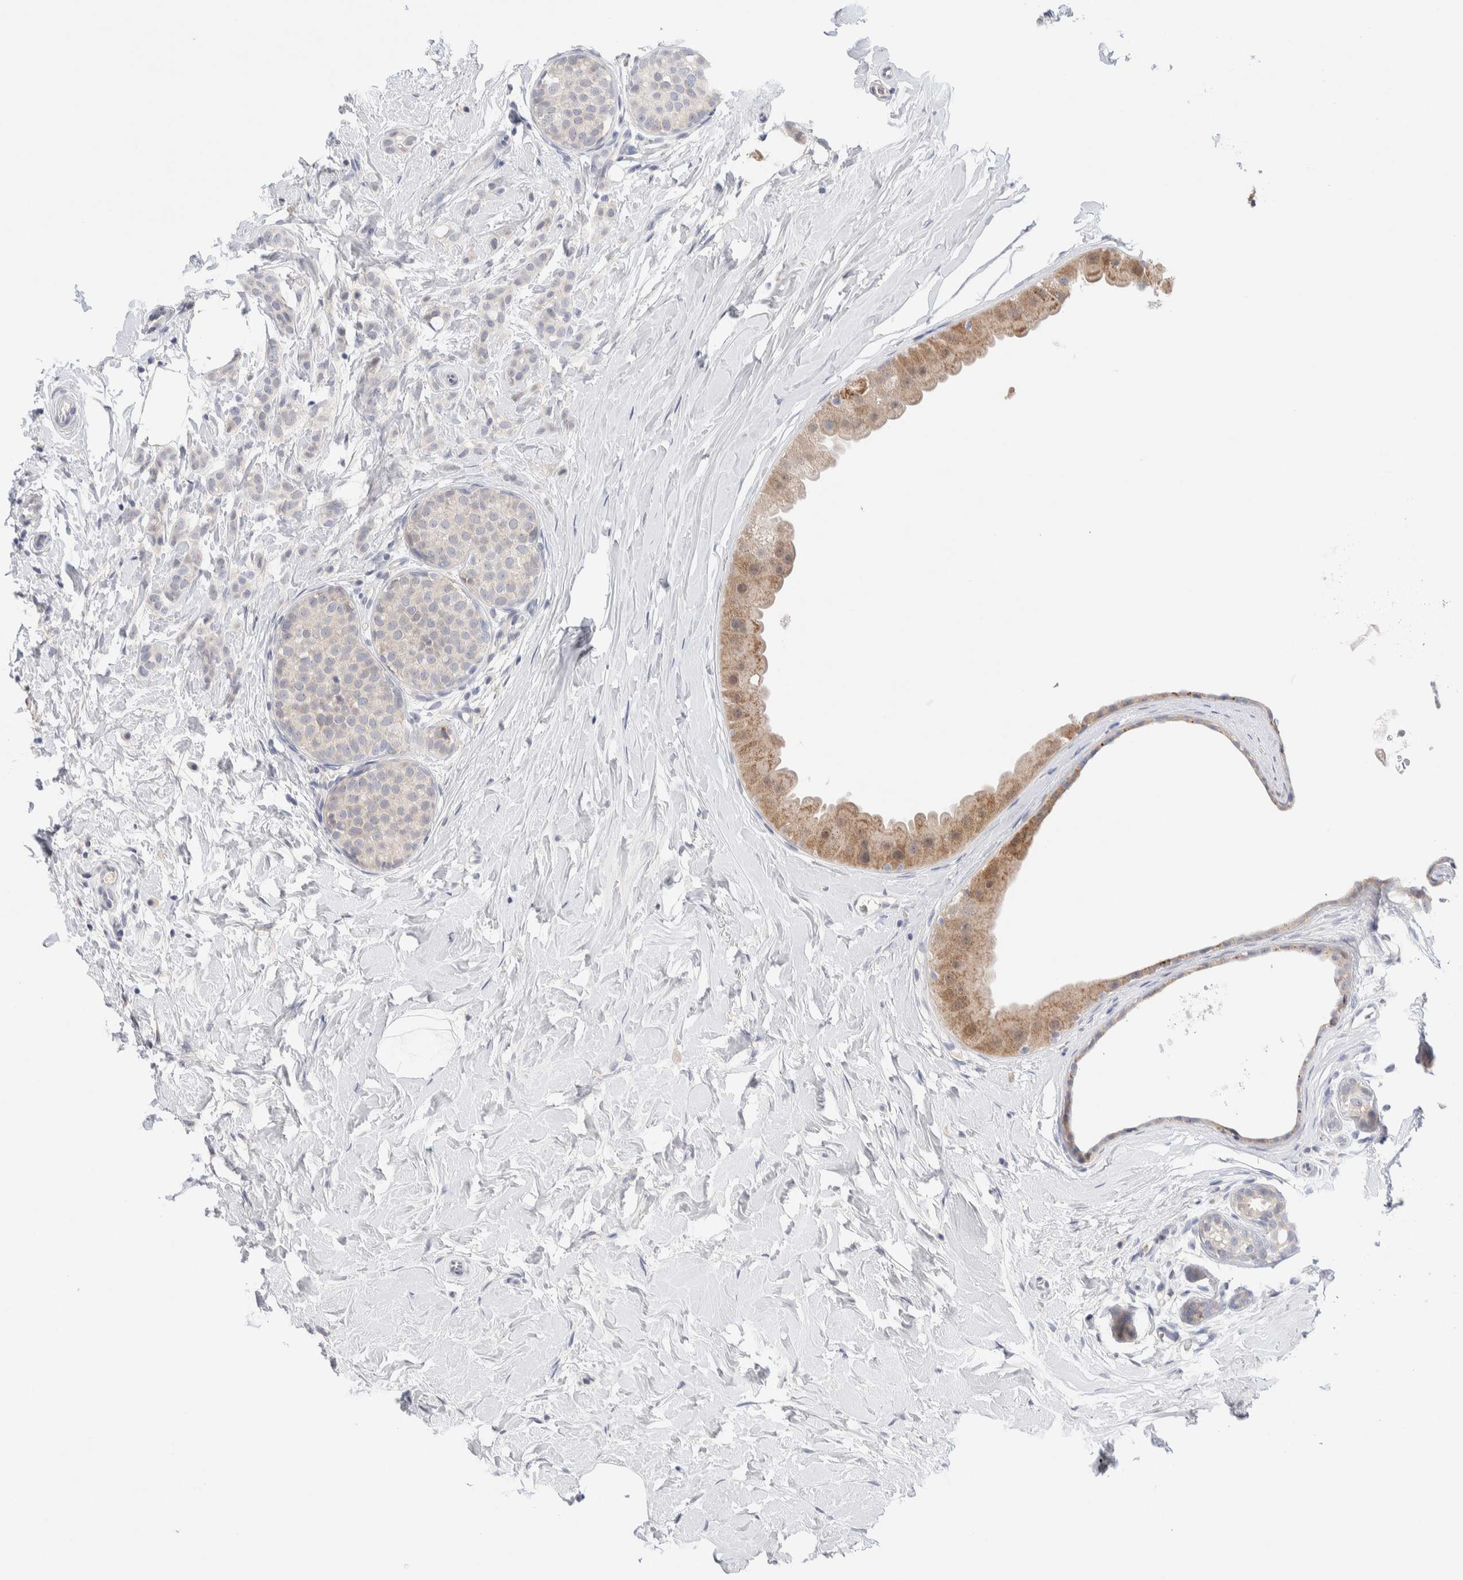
{"staining": {"intensity": "weak", "quantity": "<25%", "location": "cytoplasmic/membranous"}, "tissue": "breast cancer", "cell_type": "Tumor cells", "image_type": "cancer", "snomed": [{"axis": "morphology", "description": "Lobular carcinoma, in situ"}, {"axis": "morphology", "description": "Lobular carcinoma"}, {"axis": "topography", "description": "Breast"}], "caption": "This micrograph is of breast cancer stained with immunohistochemistry (IHC) to label a protein in brown with the nuclei are counter-stained blue. There is no positivity in tumor cells.", "gene": "DNAJB6", "patient": {"sex": "female", "age": 41}}